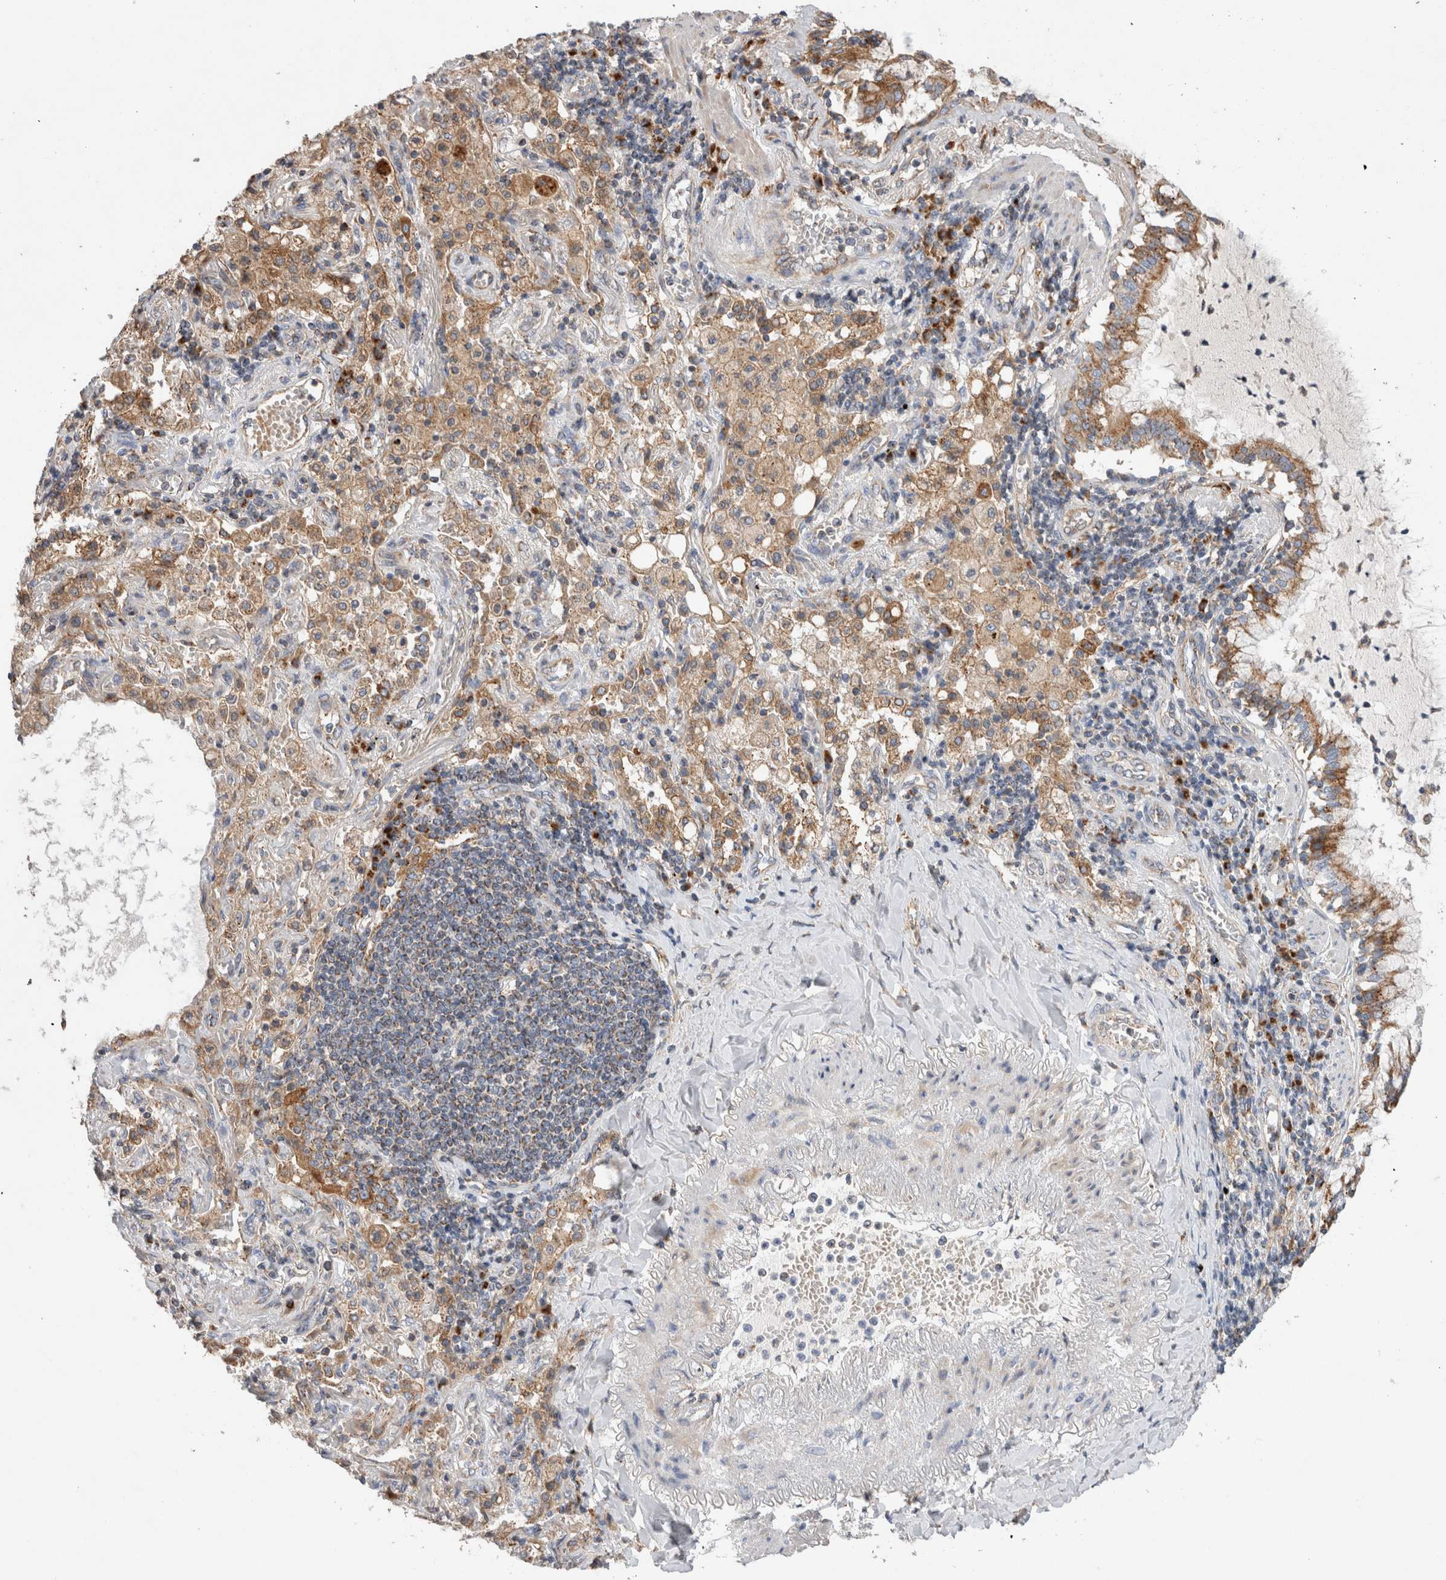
{"staining": {"intensity": "moderate", "quantity": ">75%", "location": "cytoplasmic/membranous"}, "tissue": "lung cancer", "cell_type": "Tumor cells", "image_type": "cancer", "snomed": [{"axis": "morphology", "description": "Adenocarcinoma, NOS"}, {"axis": "topography", "description": "Lung"}], "caption": "Lung adenocarcinoma stained with a brown dye reveals moderate cytoplasmic/membranous positive positivity in about >75% of tumor cells.", "gene": "IARS2", "patient": {"sex": "female", "age": 65}}